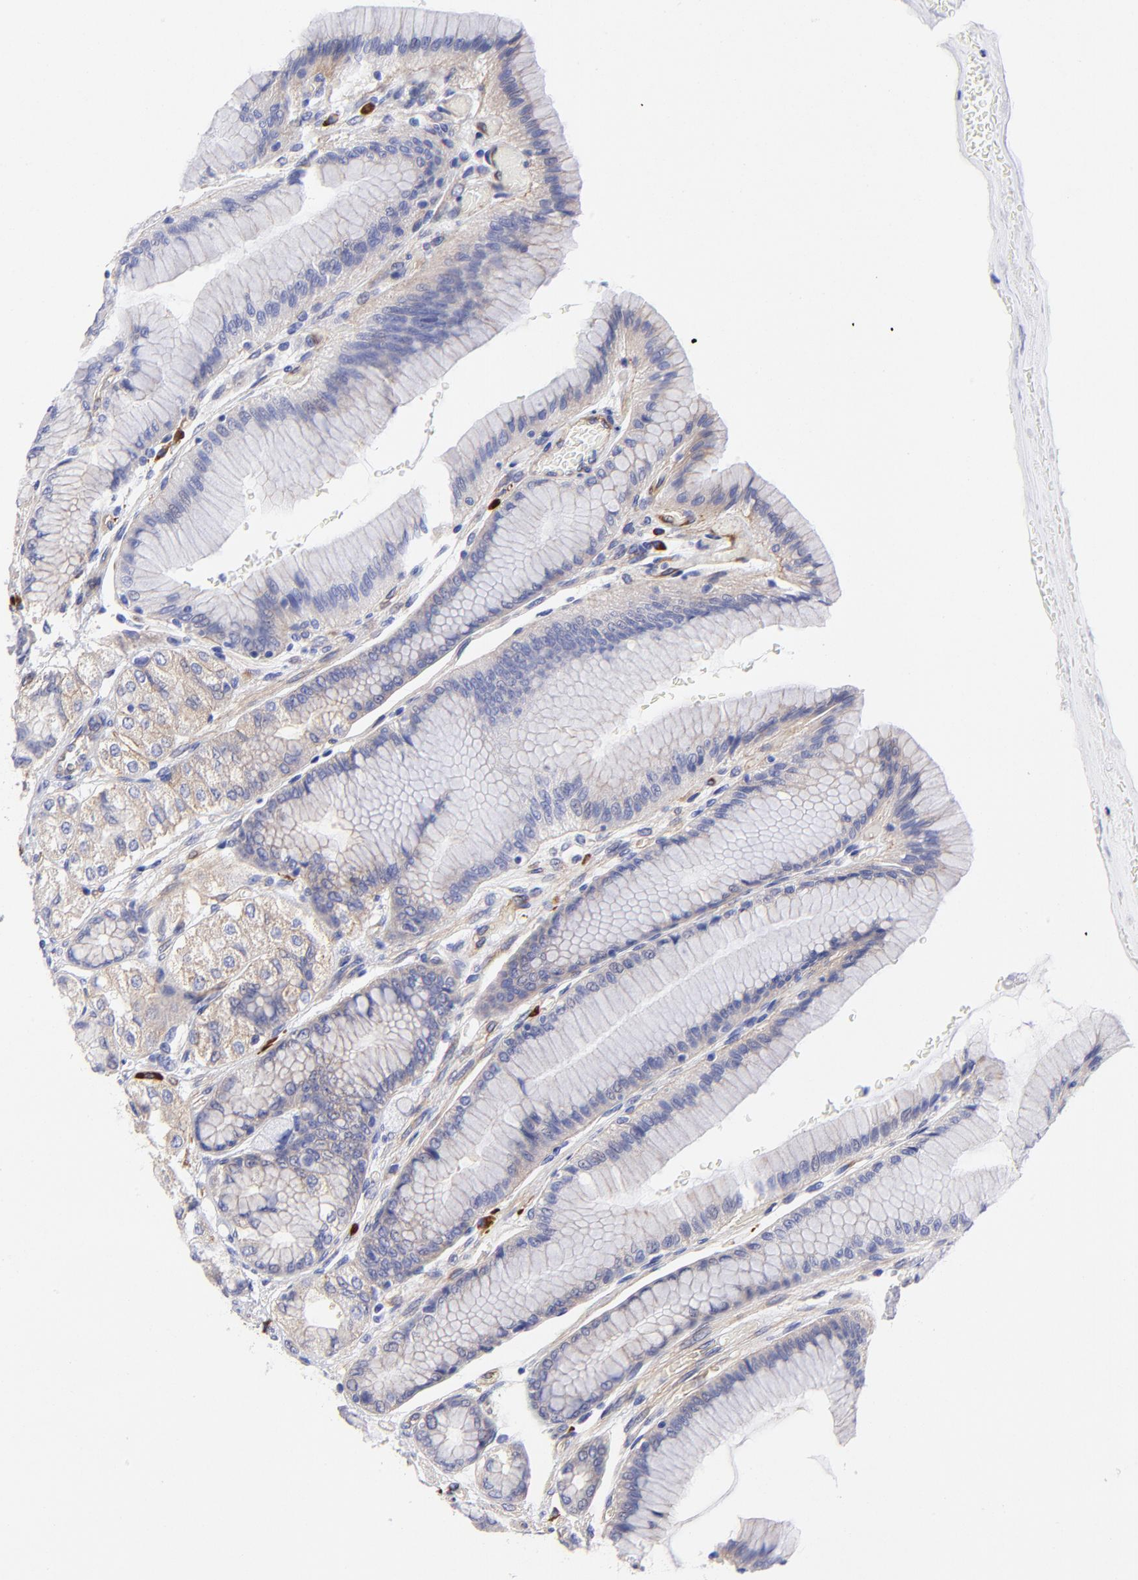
{"staining": {"intensity": "weak", "quantity": "25%-75%", "location": "cytoplasmic/membranous"}, "tissue": "stomach", "cell_type": "Glandular cells", "image_type": "normal", "snomed": [{"axis": "morphology", "description": "Normal tissue, NOS"}, {"axis": "morphology", "description": "Adenocarcinoma, NOS"}, {"axis": "topography", "description": "Stomach"}, {"axis": "topography", "description": "Stomach, lower"}], "caption": "Immunohistochemistry (IHC) staining of benign stomach, which reveals low levels of weak cytoplasmic/membranous staining in approximately 25%-75% of glandular cells indicating weak cytoplasmic/membranous protein expression. The staining was performed using DAB (3,3'-diaminobenzidine) (brown) for protein detection and nuclei were counterstained in hematoxylin (blue).", "gene": "PPFIBP1", "patient": {"sex": "female", "age": 65}}